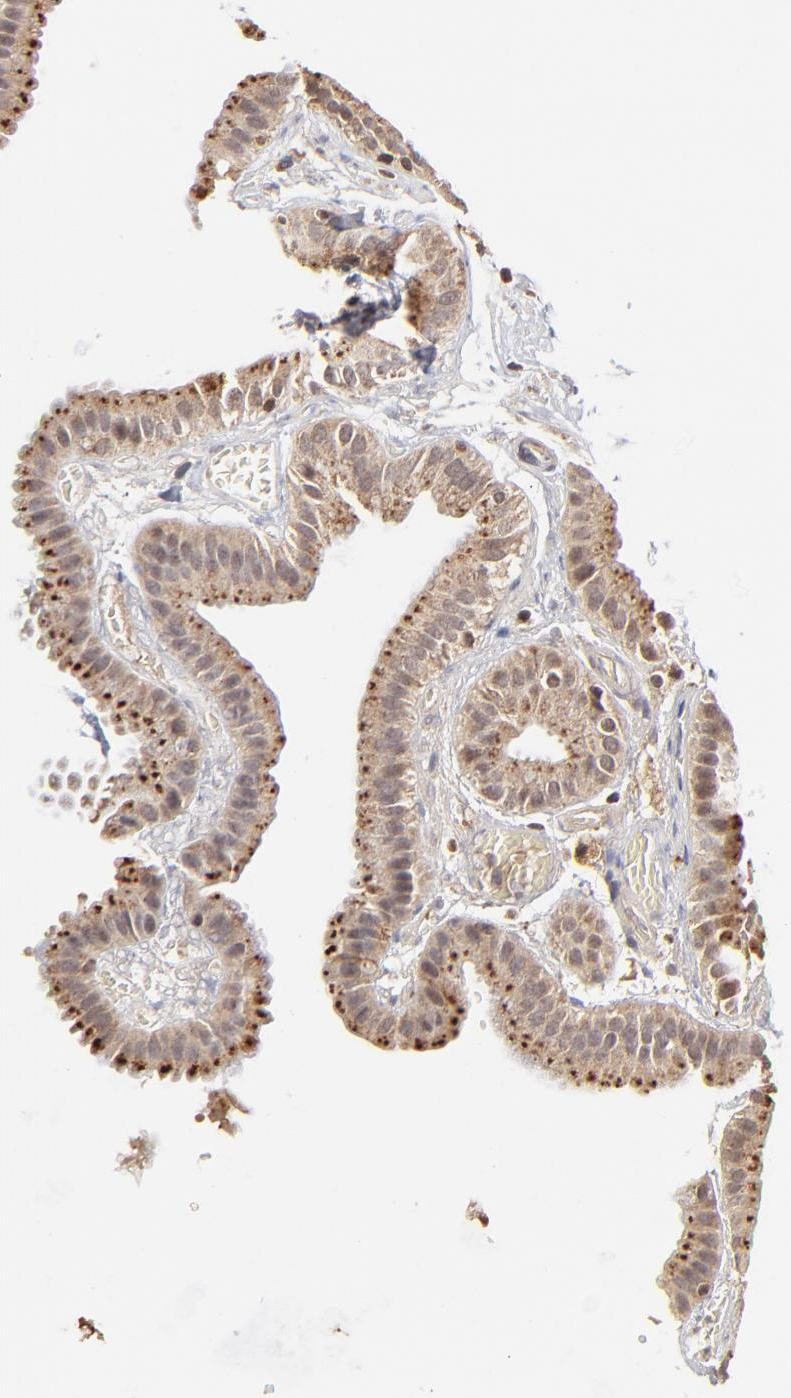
{"staining": {"intensity": "weak", "quantity": ">75%", "location": "cytoplasmic/membranous"}, "tissue": "gallbladder", "cell_type": "Glandular cells", "image_type": "normal", "snomed": [{"axis": "morphology", "description": "Normal tissue, NOS"}, {"axis": "topography", "description": "Gallbladder"}], "caption": "DAB (3,3'-diaminobenzidine) immunohistochemical staining of benign human gallbladder displays weak cytoplasmic/membranous protein expression in approximately >75% of glandular cells. The protein of interest is shown in brown color, while the nuclei are stained blue.", "gene": "MAP2K7", "patient": {"sex": "female", "age": 63}}